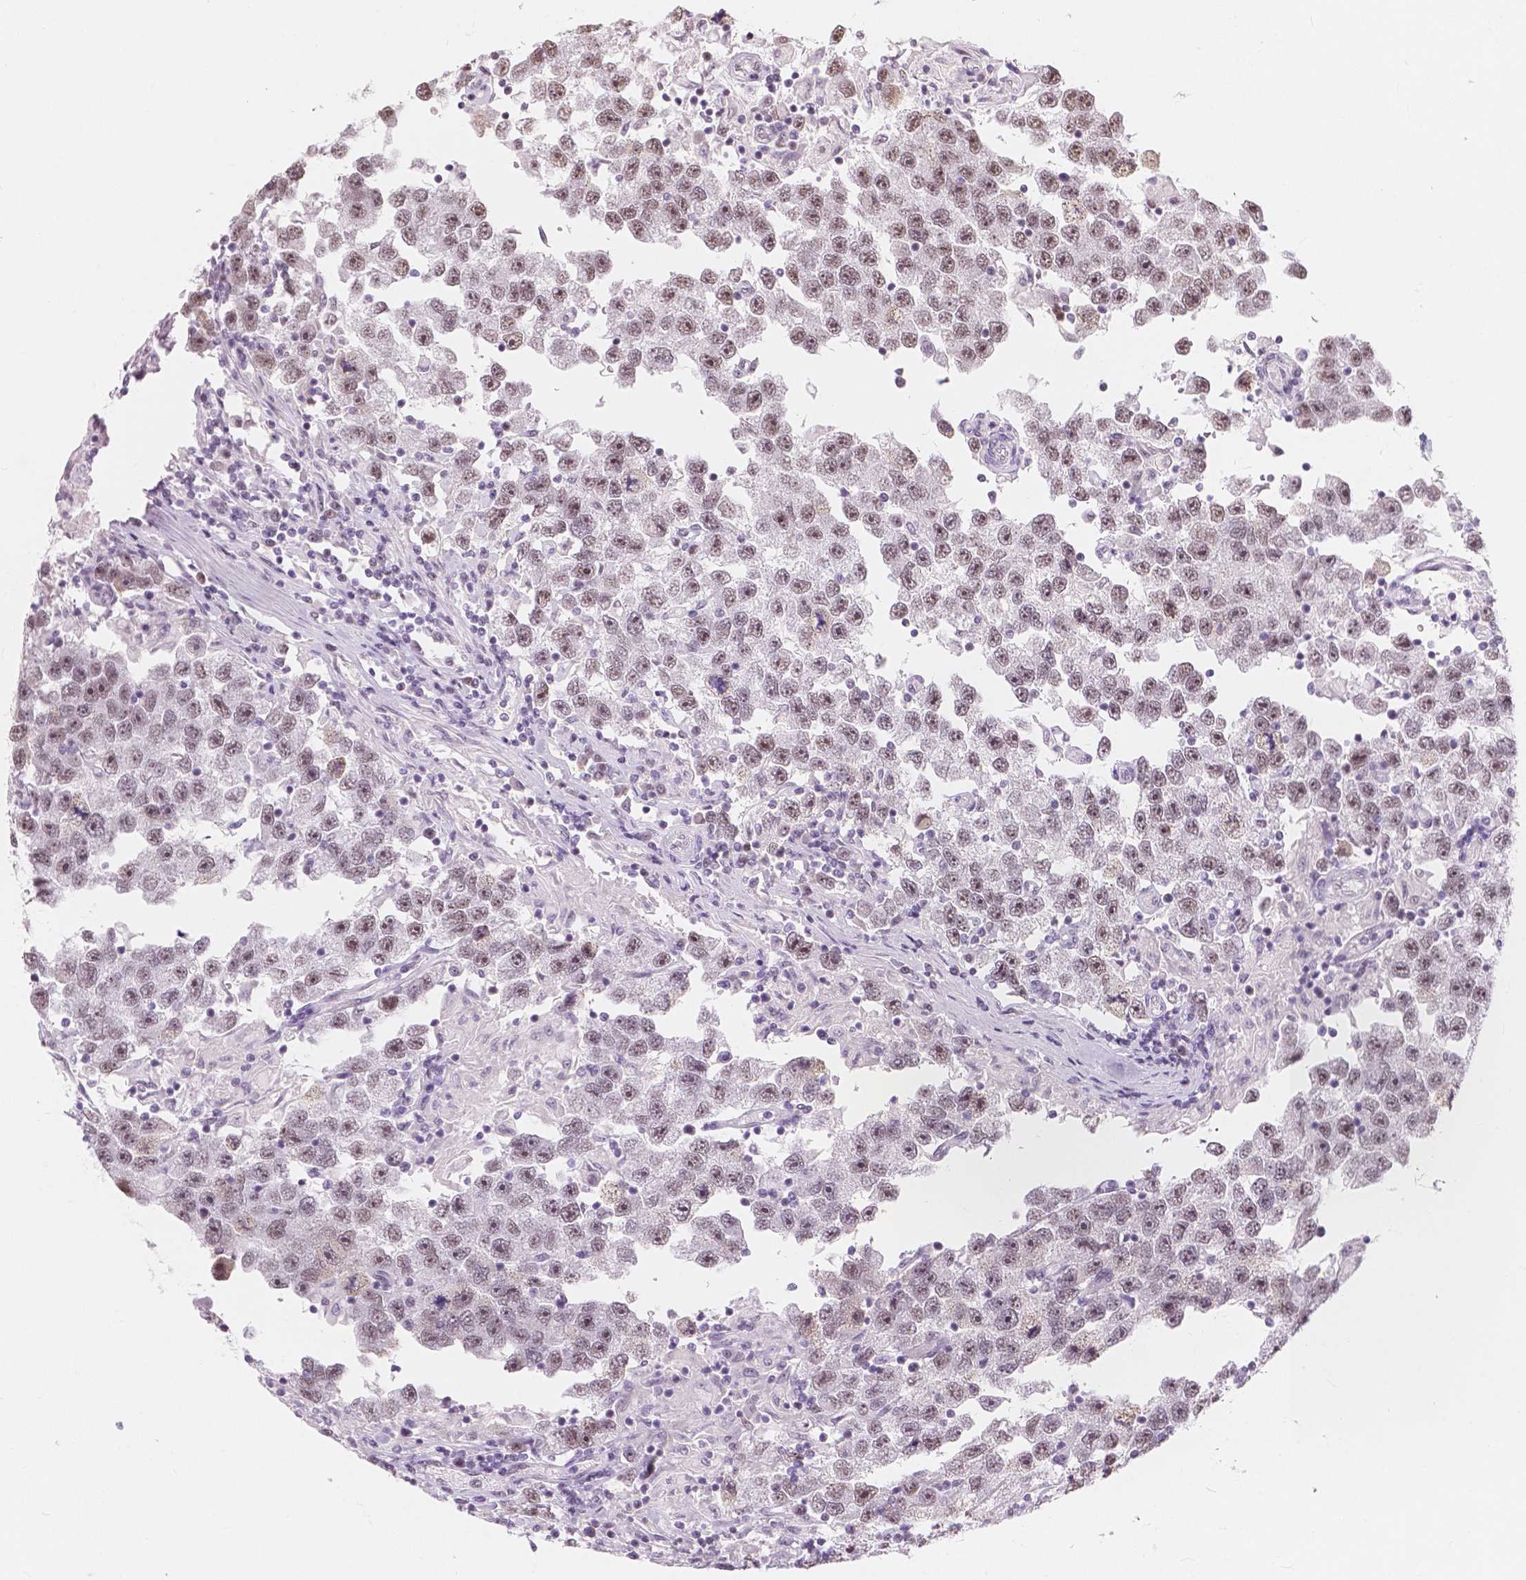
{"staining": {"intensity": "moderate", "quantity": ">75%", "location": "nuclear"}, "tissue": "testis cancer", "cell_type": "Tumor cells", "image_type": "cancer", "snomed": [{"axis": "morphology", "description": "Seminoma, NOS"}, {"axis": "topography", "description": "Testis"}], "caption": "The micrograph demonstrates immunohistochemical staining of testis seminoma. There is moderate nuclear positivity is identified in approximately >75% of tumor cells. The staining is performed using DAB (3,3'-diaminobenzidine) brown chromogen to label protein expression. The nuclei are counter-stained blue using hematoxylin.", "gene": "NOLC1", "patient": {"sex": "male", "age": 26}}